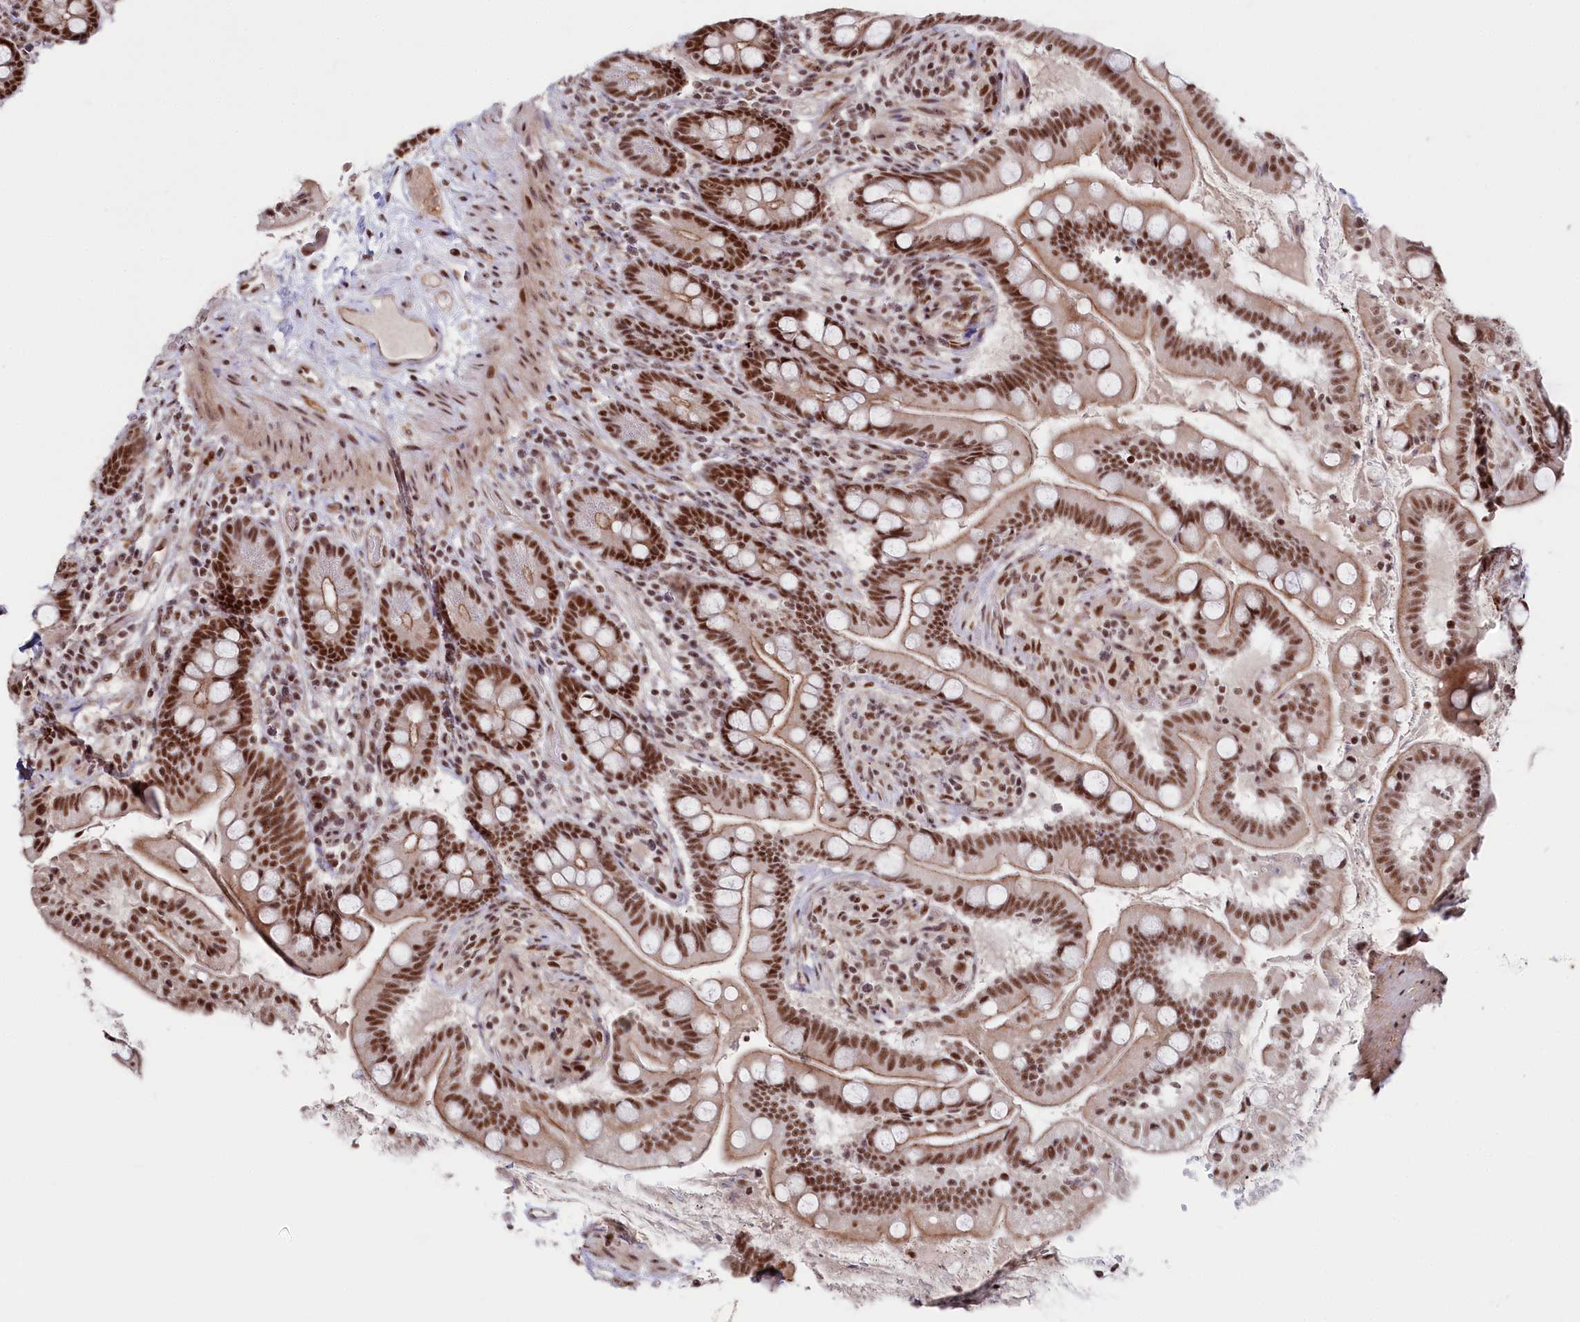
{"staining": {"intensity": "strong", "quantity": ">75%", "location": "nuclear"}, "tissue": "small intestine", "cell_type": "Glandular cells", "image_type": "normal", "snomed": [{"axis": "morphology", "description": "Normal tissue, NOS"}, {"axis": "topography", "description": "Small intestine"}], "caption": "An immunohistochemistry photomicrograph of normal tissue is shown. Protein staining in brown shows strong nuclear positivity in small intestine within glandular cells. The staining was performed using DAB (3,3'-diaminobenzidine) to visualize the protein expression in brown, while the nuclei were stained in blue with hematoxylin (Magnification: 20x).", "gene": "POLR2H", "patient": {"sex": "female", "age": 64}}